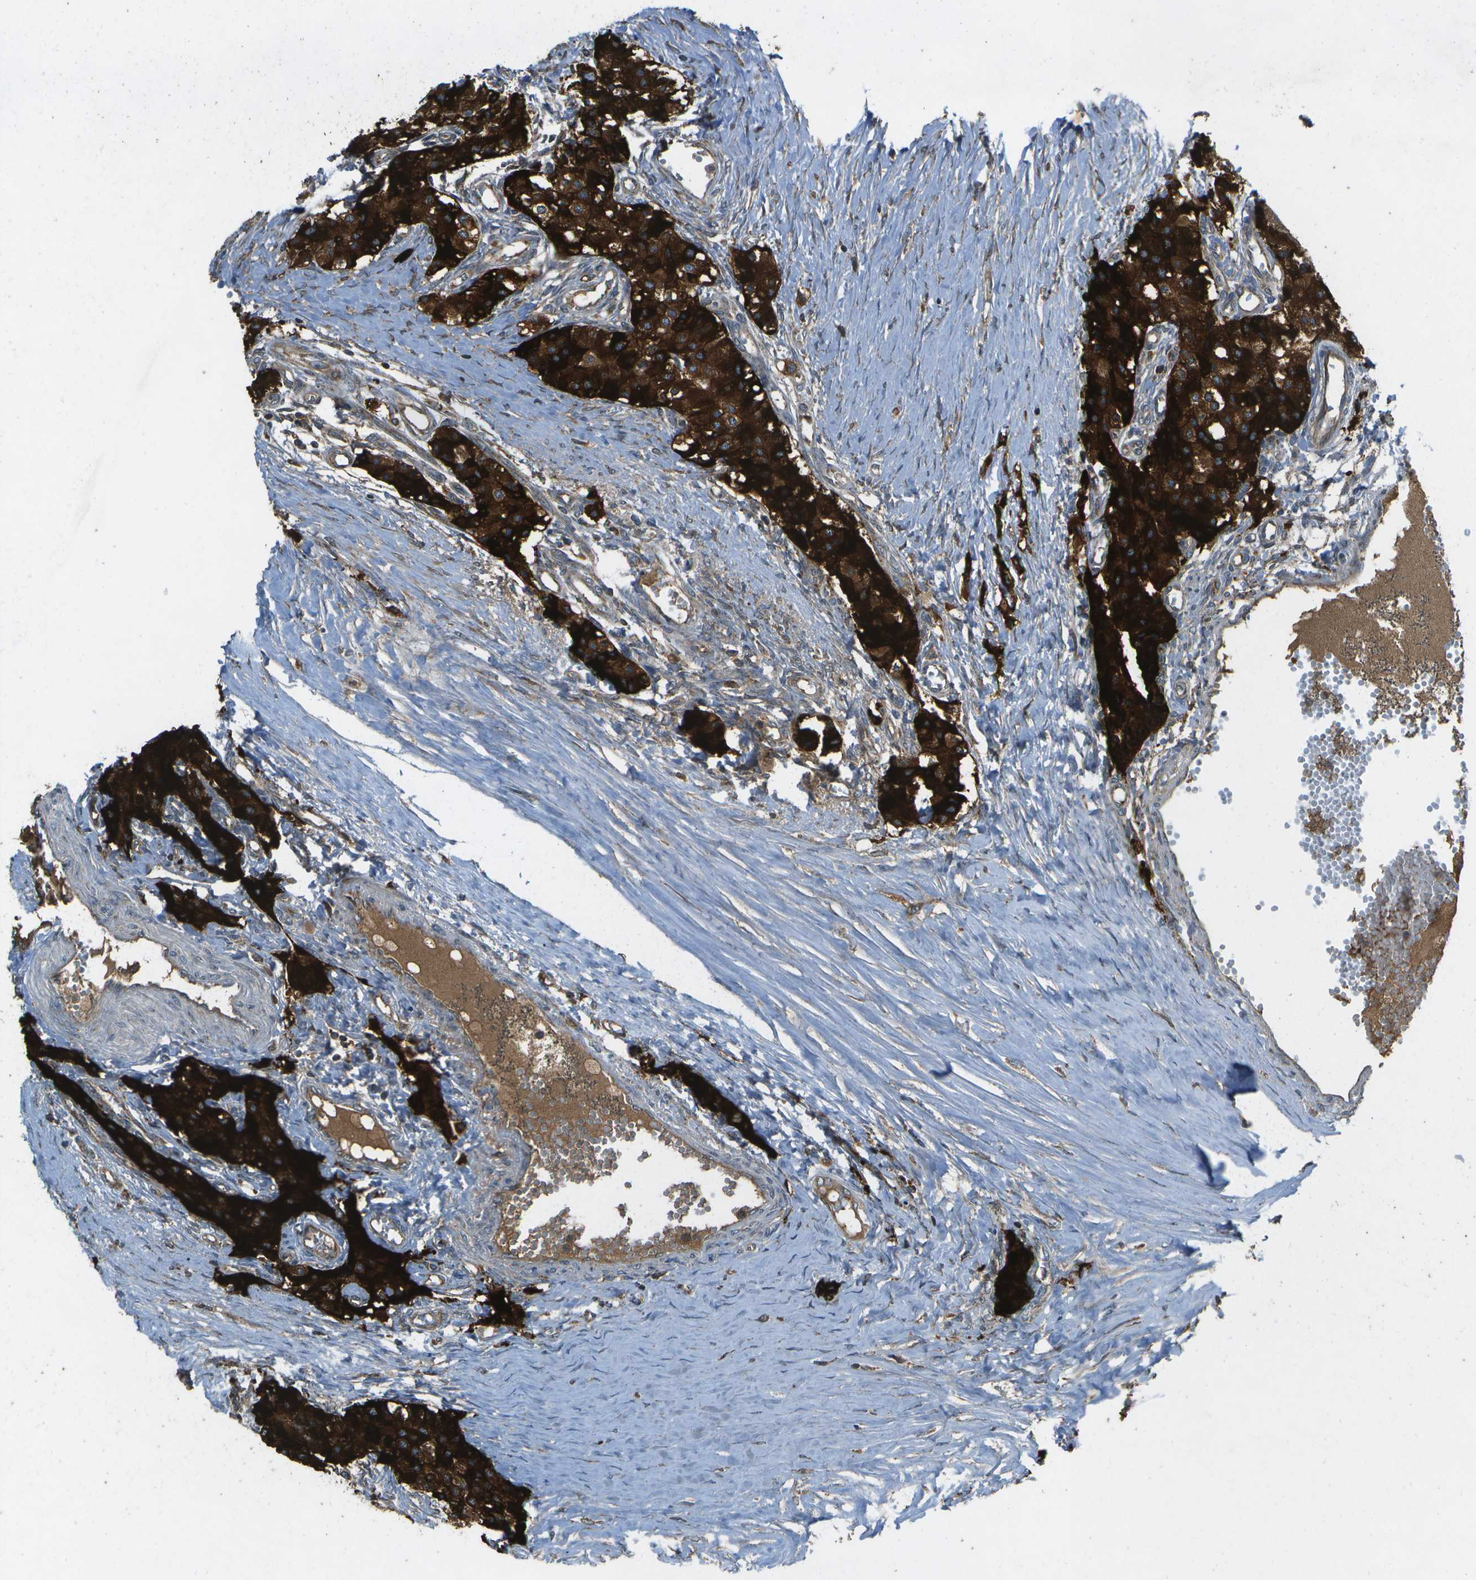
{"staining": {"intensity": "strong", "quantity": ">75%", "location": "cytoplasmic/membranous"}, "tissue": "carcinoid", "cell_type": "Tumor cells", "image_type": "cancer", "snomed": [{"axis": "morphology", "description": "Carcinoid, malignant, NOS"}, {"axis": "topography", "description": "Colon"}], "caption": "This is an image of IHC staining of malignant carcinoid, which shows strong staining in the cytoplasmic/membranous of tumor cells.", "gene": "HFE", "patient": {"sex": "female", "age": 52}}